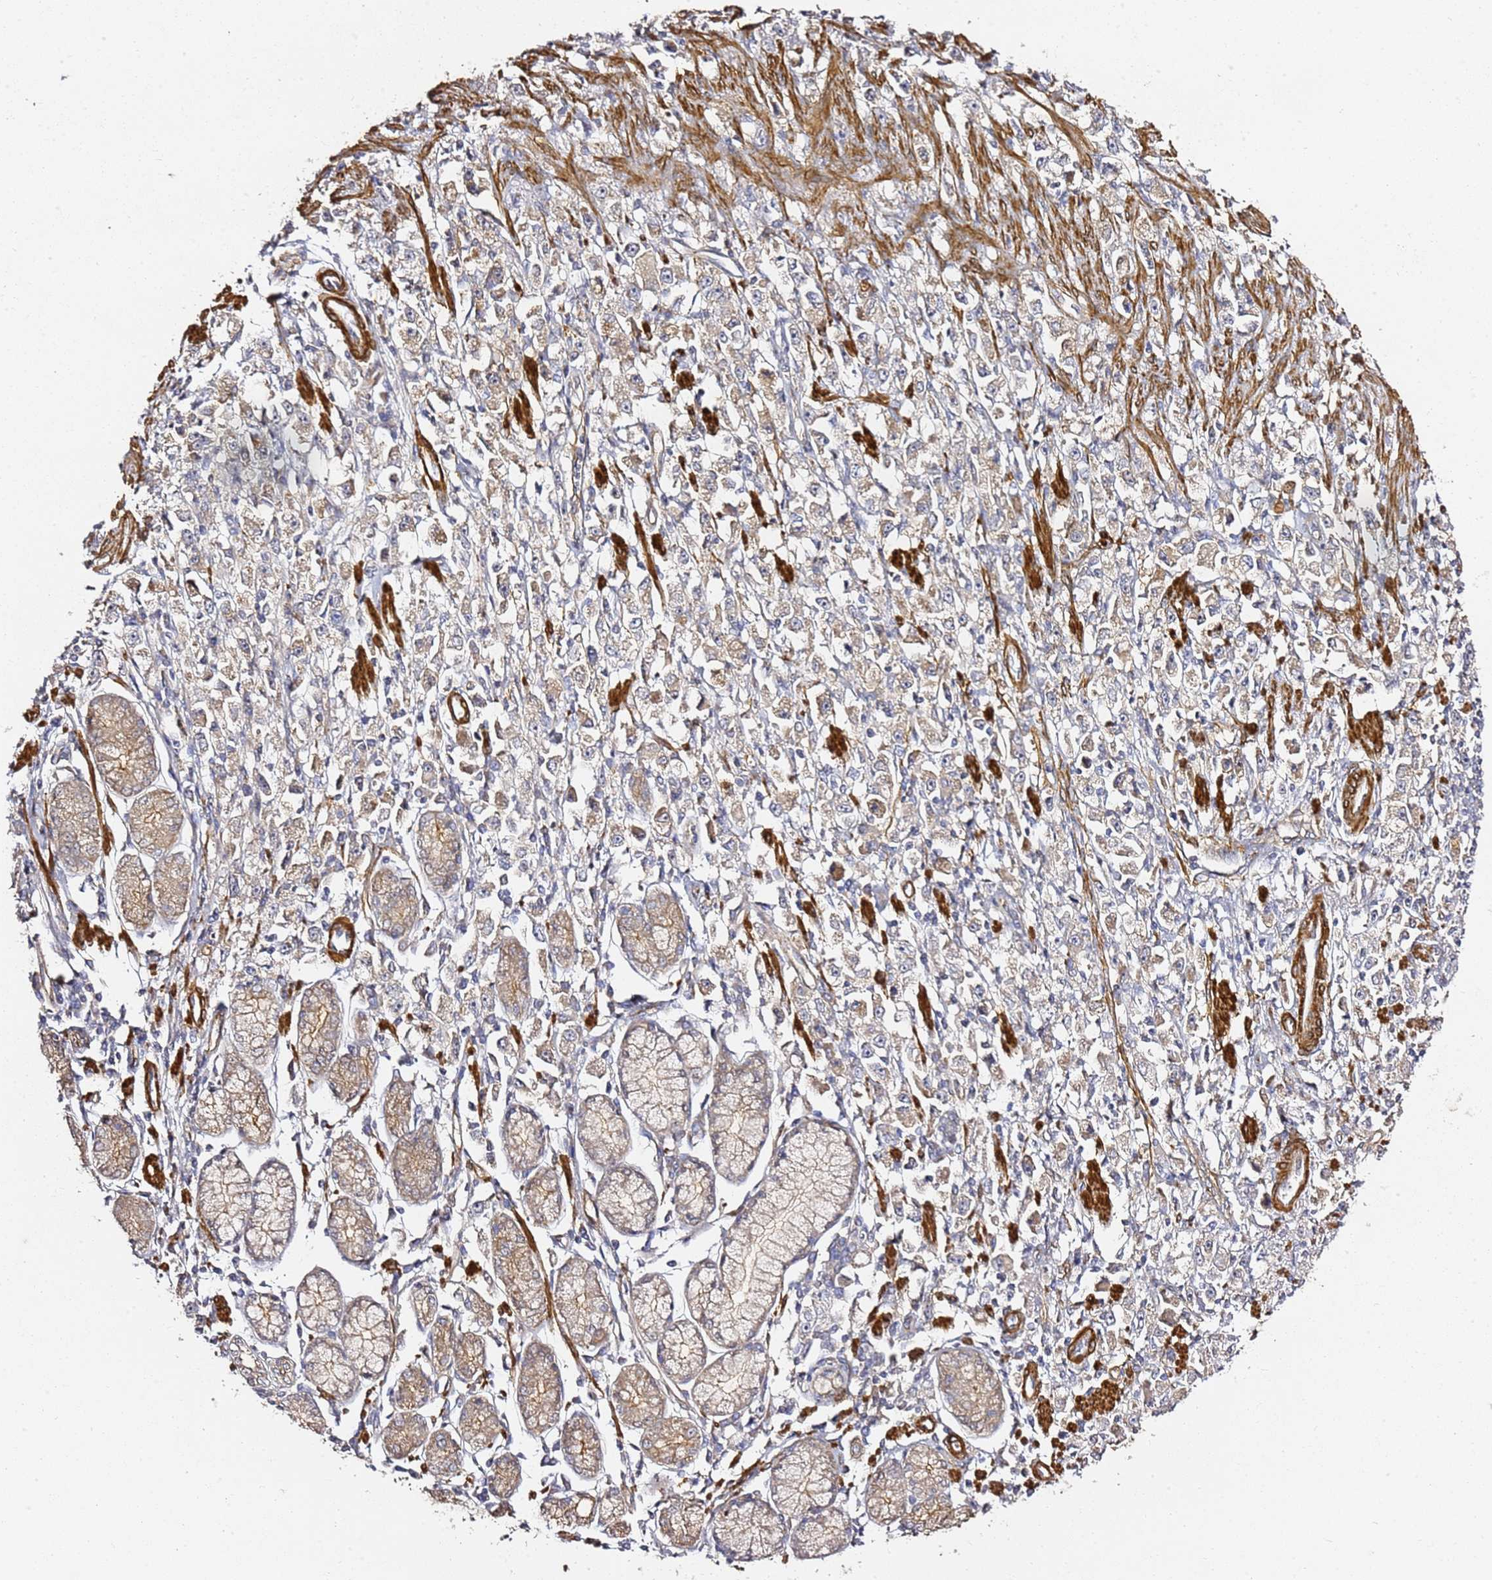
{"staining": {"intensity": "weak", "quantity": "25%-75%", "location": "cytoplasmic/membranous"}, "tissue": "stomach cancer", "cell_type": "Tumor cells", "image_type": "cancer", "snomed": [{"axis": "morphology", "description": "Adenocarcinoma, NOS"}, {"axis": "topography", "description": "Stomach"}], "caption": "High-magnification brightfield microscopy of adenocarcinoma (stomach) stained with DAB (brown) and counterstained with hematoxylin (blue). tumor cells exhibit weak cytoplasmic/membranous positivity is identified in approximately25%-75% of cells.", "gene": "EPS8L1", "patient": {"sex": "female", "age": 59}}